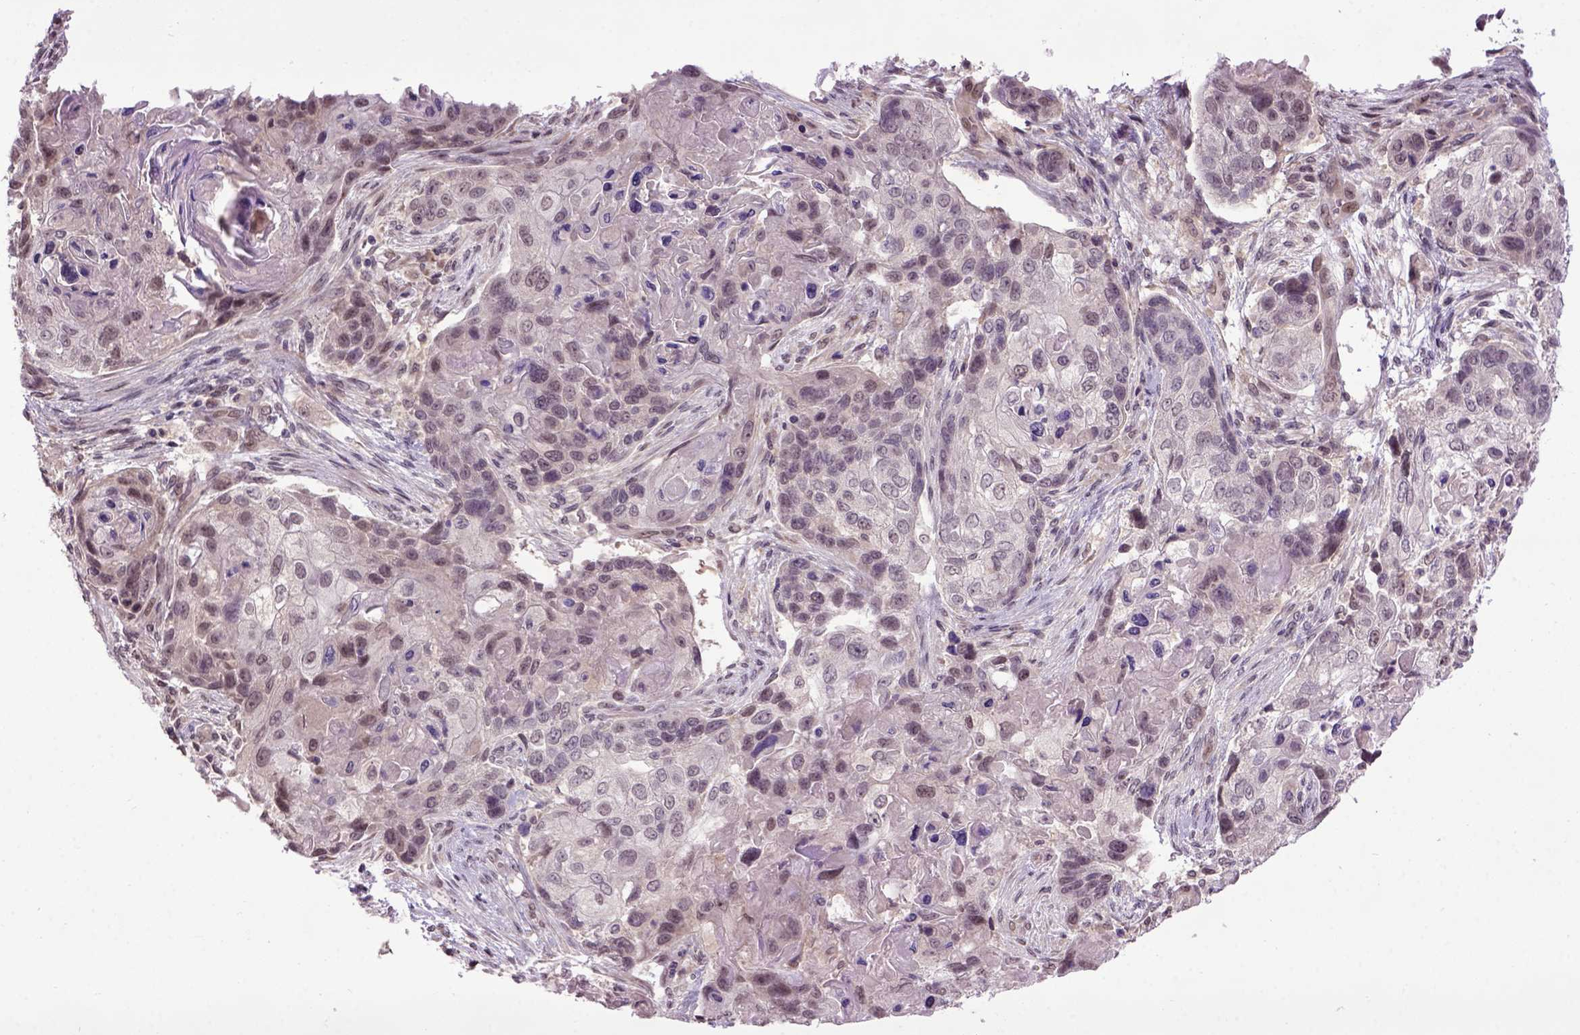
{"staining": {"intensity": "negative", "quantity": "none", "location": "none"}, "tissue": "lung cancer", "cell_type": "Tumor cells", "image_type": "cancer", "snomed": [{"axis": "morphology", "description": "Squamous cell carcinoma, NOS"}, {"axis": "topography", "description": "Lung"}], "caption": "Micrograph shows no significant protein staining in tumor cells of lung cancer (squamous cell carcinoma).", "gene": "RAB43", "patient": {"sex": "male", "age": 69}}